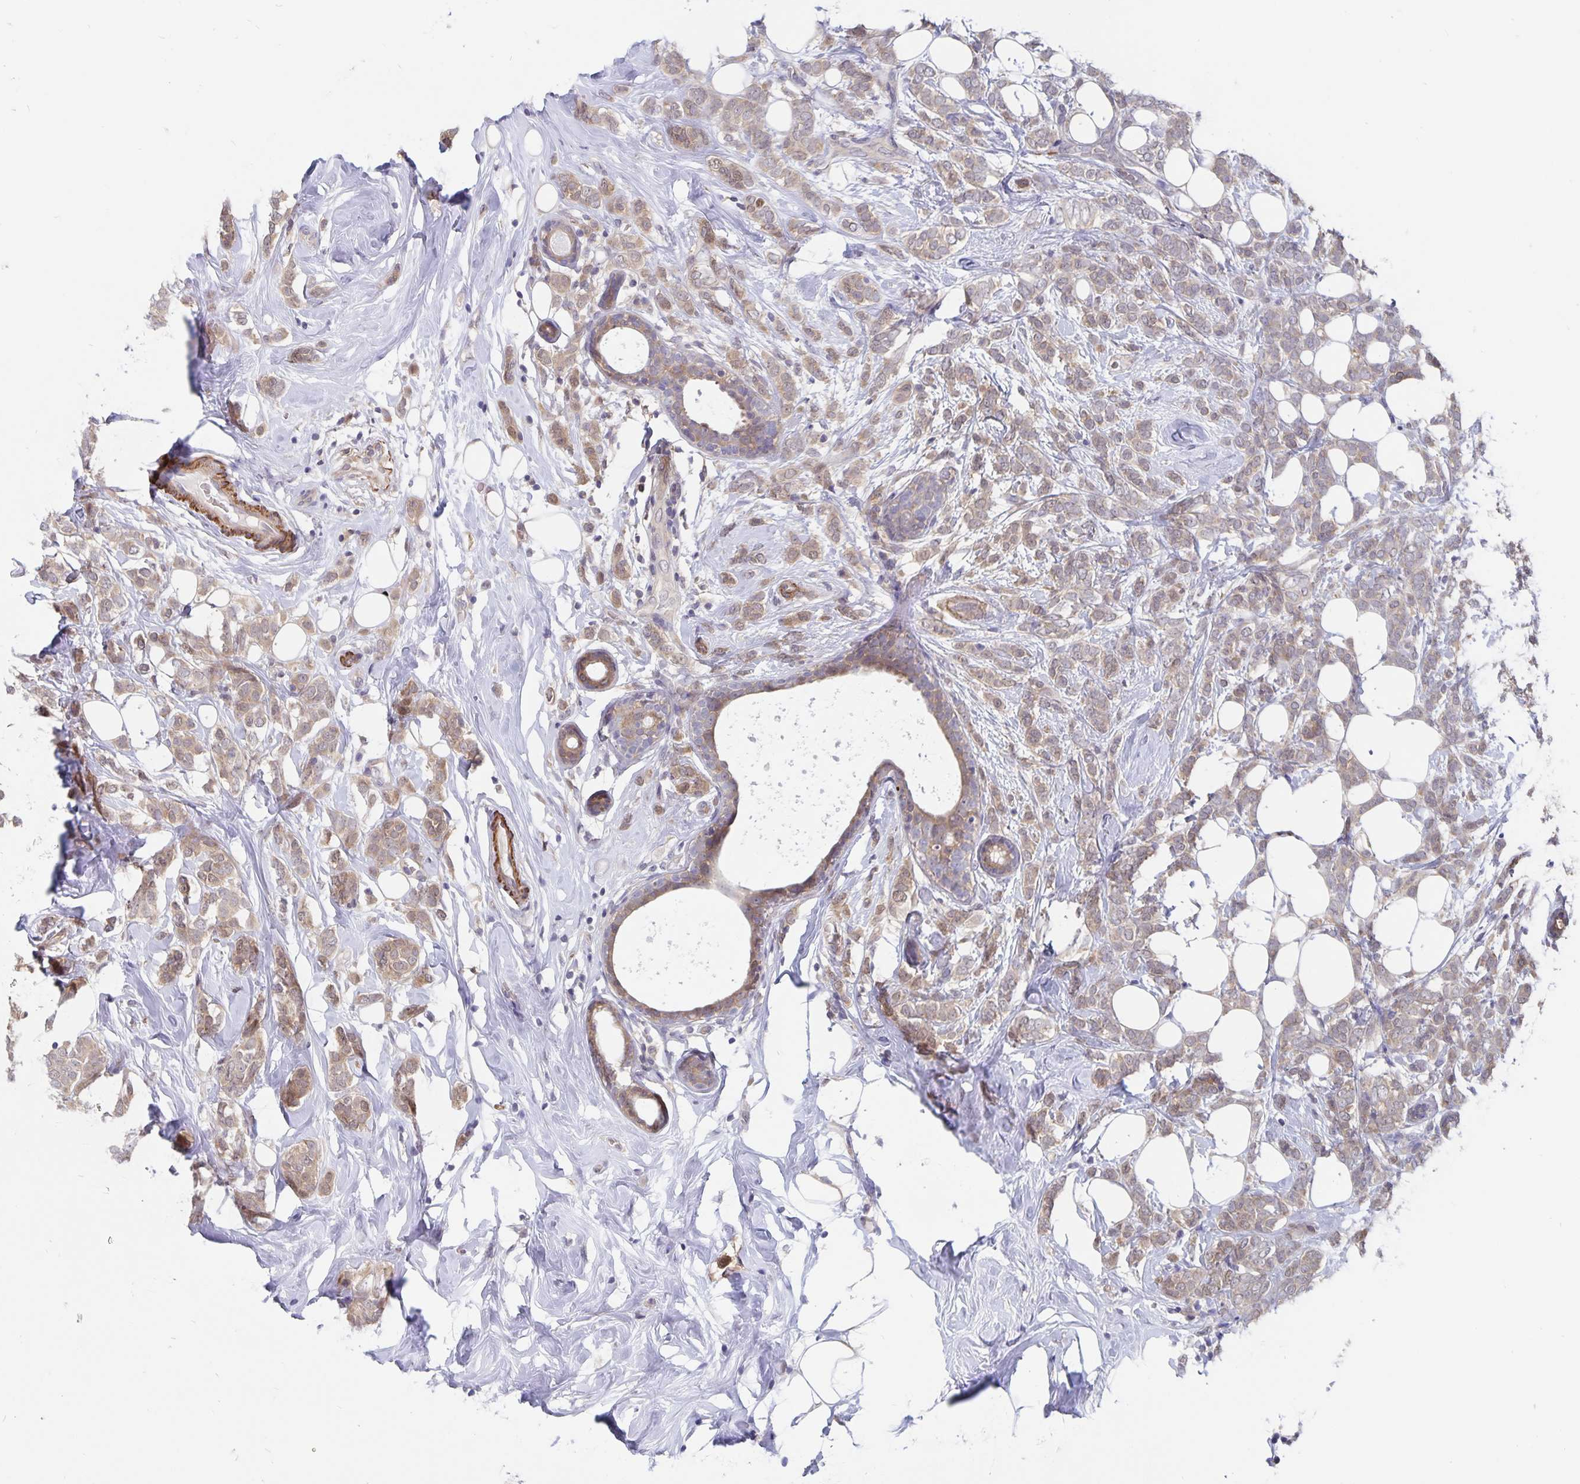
{"staining": {"intensity": "weak", "quantity": ">75%", "location": "cytoplasmic/membranous"}, "tissue": "breast cancer", "cell_type": "Tumor cells", "image_type": "cancer", "snomed": [{"axis": "morphology", "description": "Lobular carcinoma"}, {"axis": "topography", "description": "Breast"}], "caption": "High-magnification brightfield microscopy of breast cancer (lobular carcinoma) stained with DAB (brown) and counterstained with hematoxylin (blue). tumor cells exhibit weak cytoplasmic/membranous staining is present in about>75% of cells. The protein is stained brown, and the nuclei are stained in blue (DAB (3,3'-diaminobenzidine) IHC with brightfield microscopy, high magnification).", "gene": "BAG6", "patient": {"sex": "female", "age": 49}}